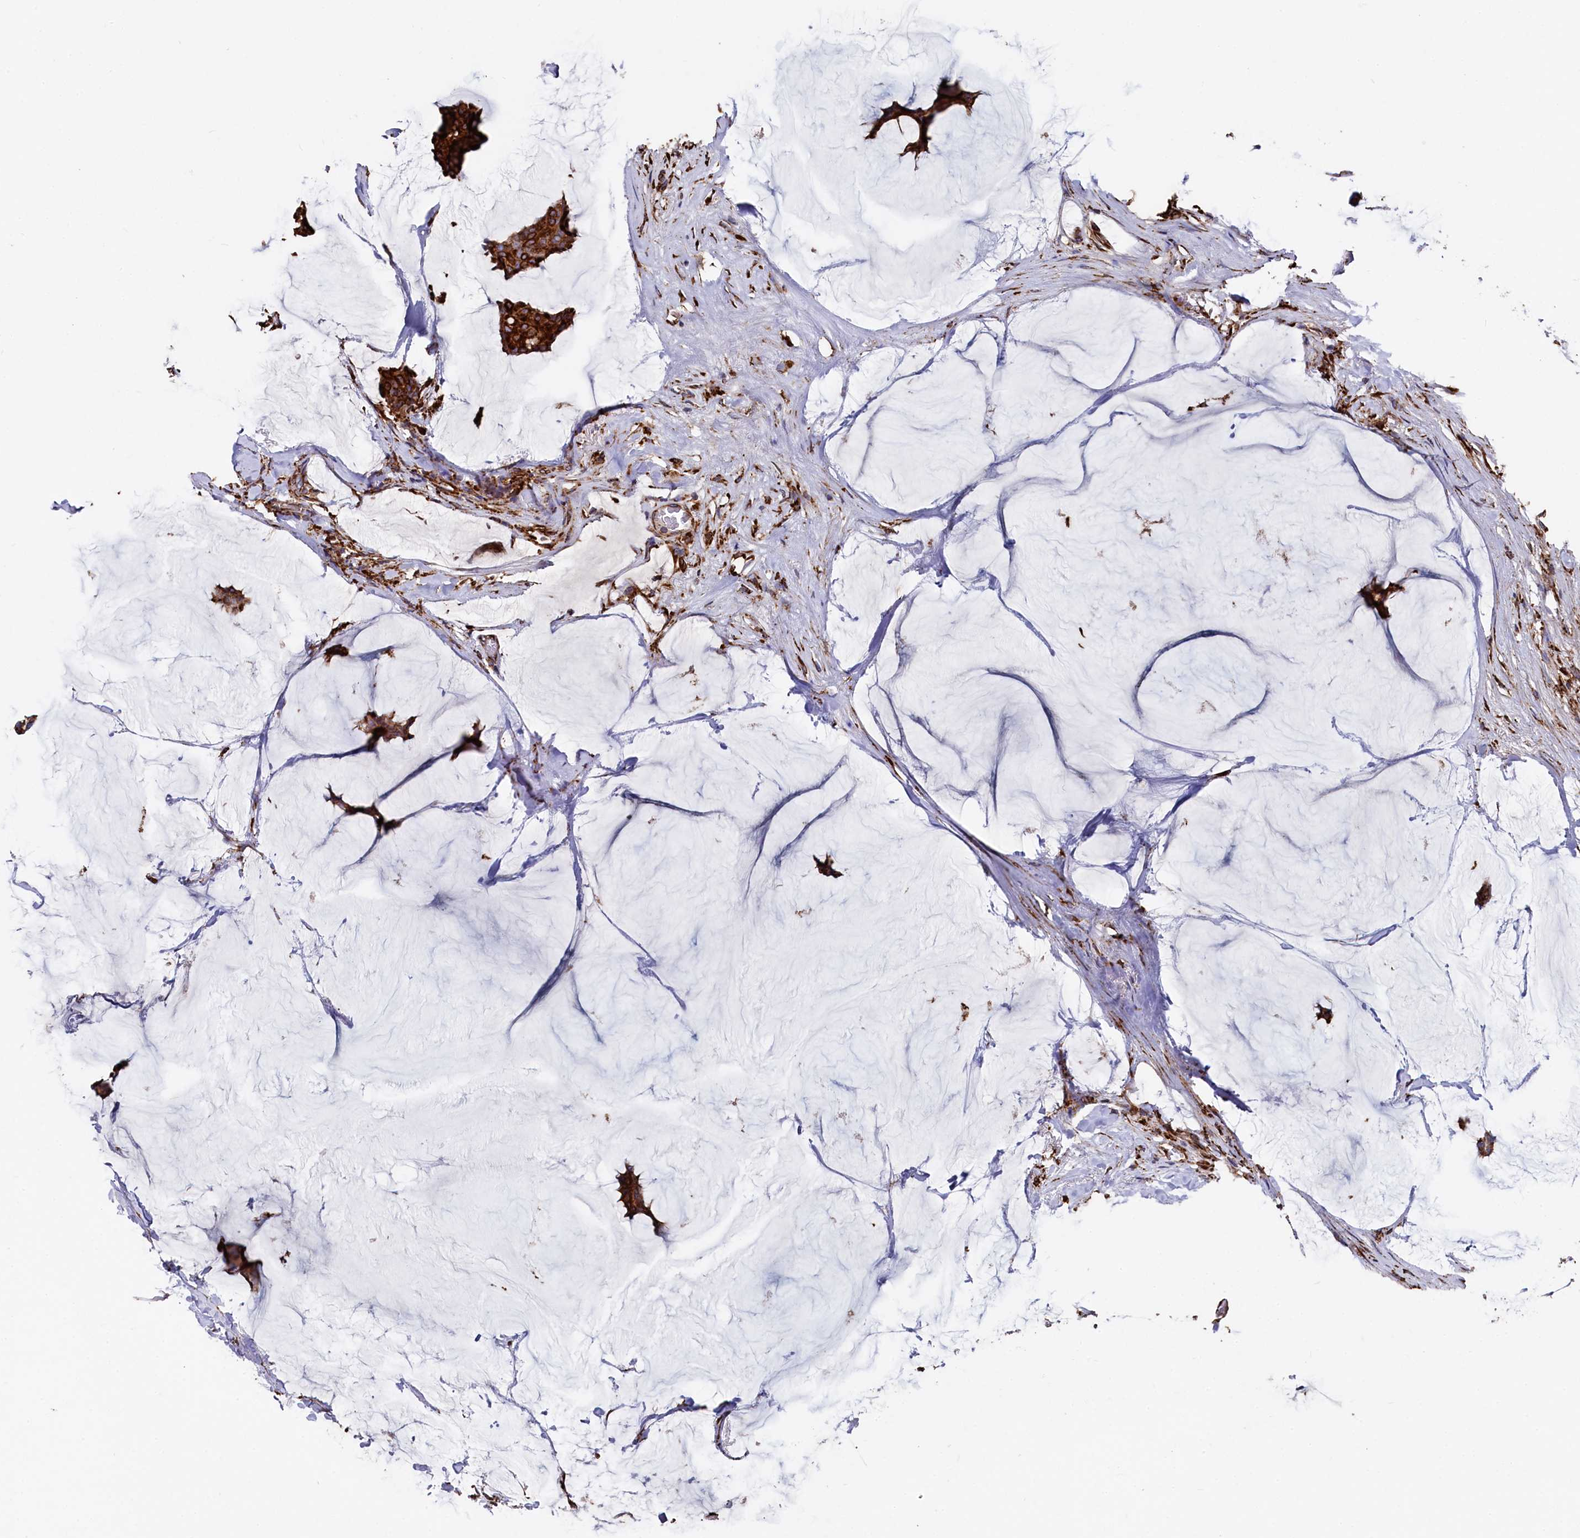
{"staining": {"intensity": "strong", "quantity": ">75%", "location": "cytoplasmic/membranous"}, "tissue": "breast cancer", "cell_type": "Tumor cells", "image_type": "cancer", "snomed": [{"axis": "morphology", "description": "Duct carcinoma"}, {"axis": "topography", "description": "Breast"}], "caption": "Breast cancer stained with DAB (3,3'-diaminobenzidine) IHC reveals high levels of strong cytoplasmic/membranous expression in approximately >75% of tumor cells.", "gene": "NEURL1B", "patient": {"sex": "female", "age": 93}}